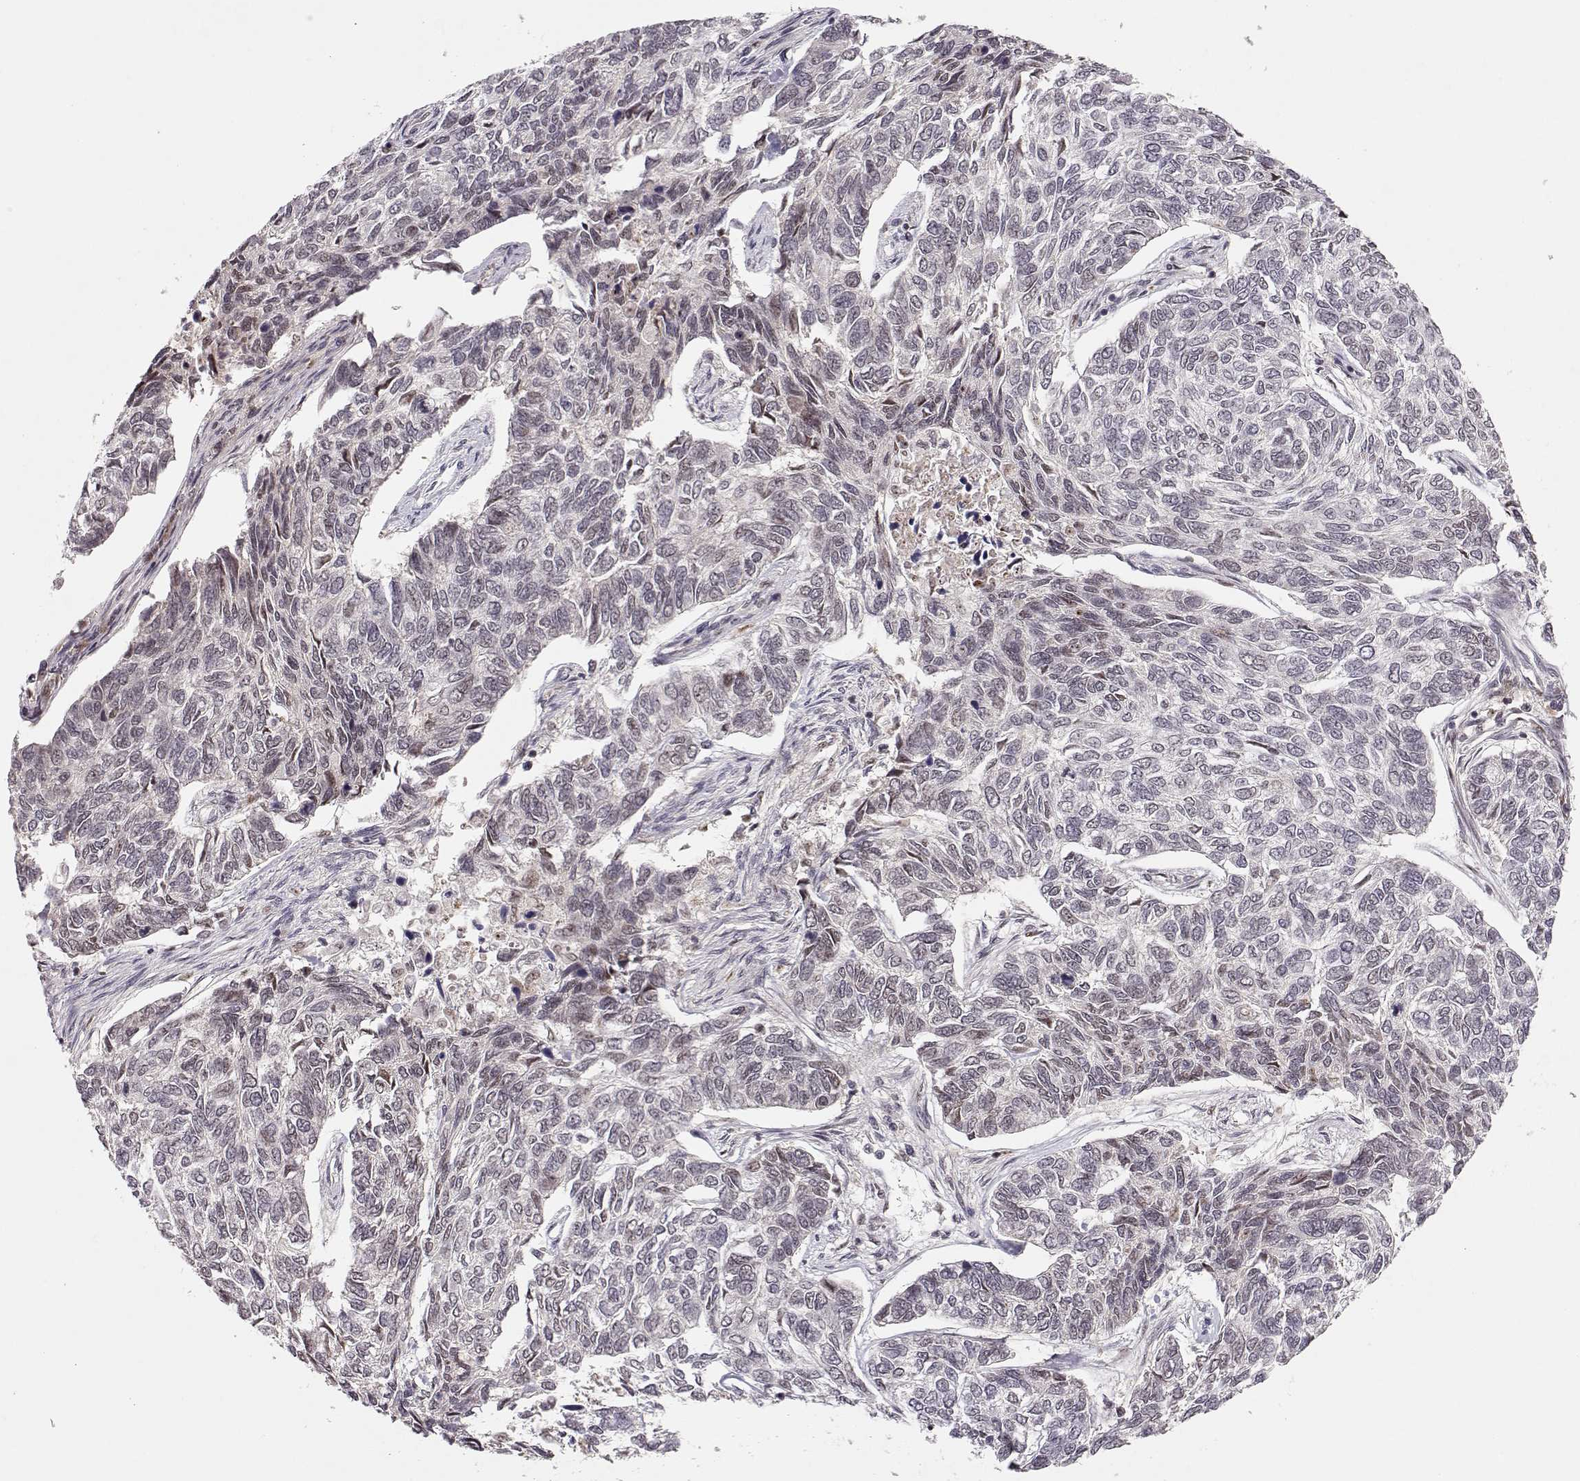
{"staining": {"intensity": "negative", "quantity": "none", "location": "none"}, "tissue": "skin cancer", "cell_type": "Tumor cells", "image_type": "cancer", "snomed": [{"axis": "morphology", "description": "Basal cell carcinoma"}, {"axis": "topography", "description": "Skin"}], "caption": "This is an immunohistochemistry micrograph of human basal cell carcinoma (skin). There is no staining in tumor cells.", "gene": "CSNK2A1", "patient": {"sex": "female", "age": 65}}